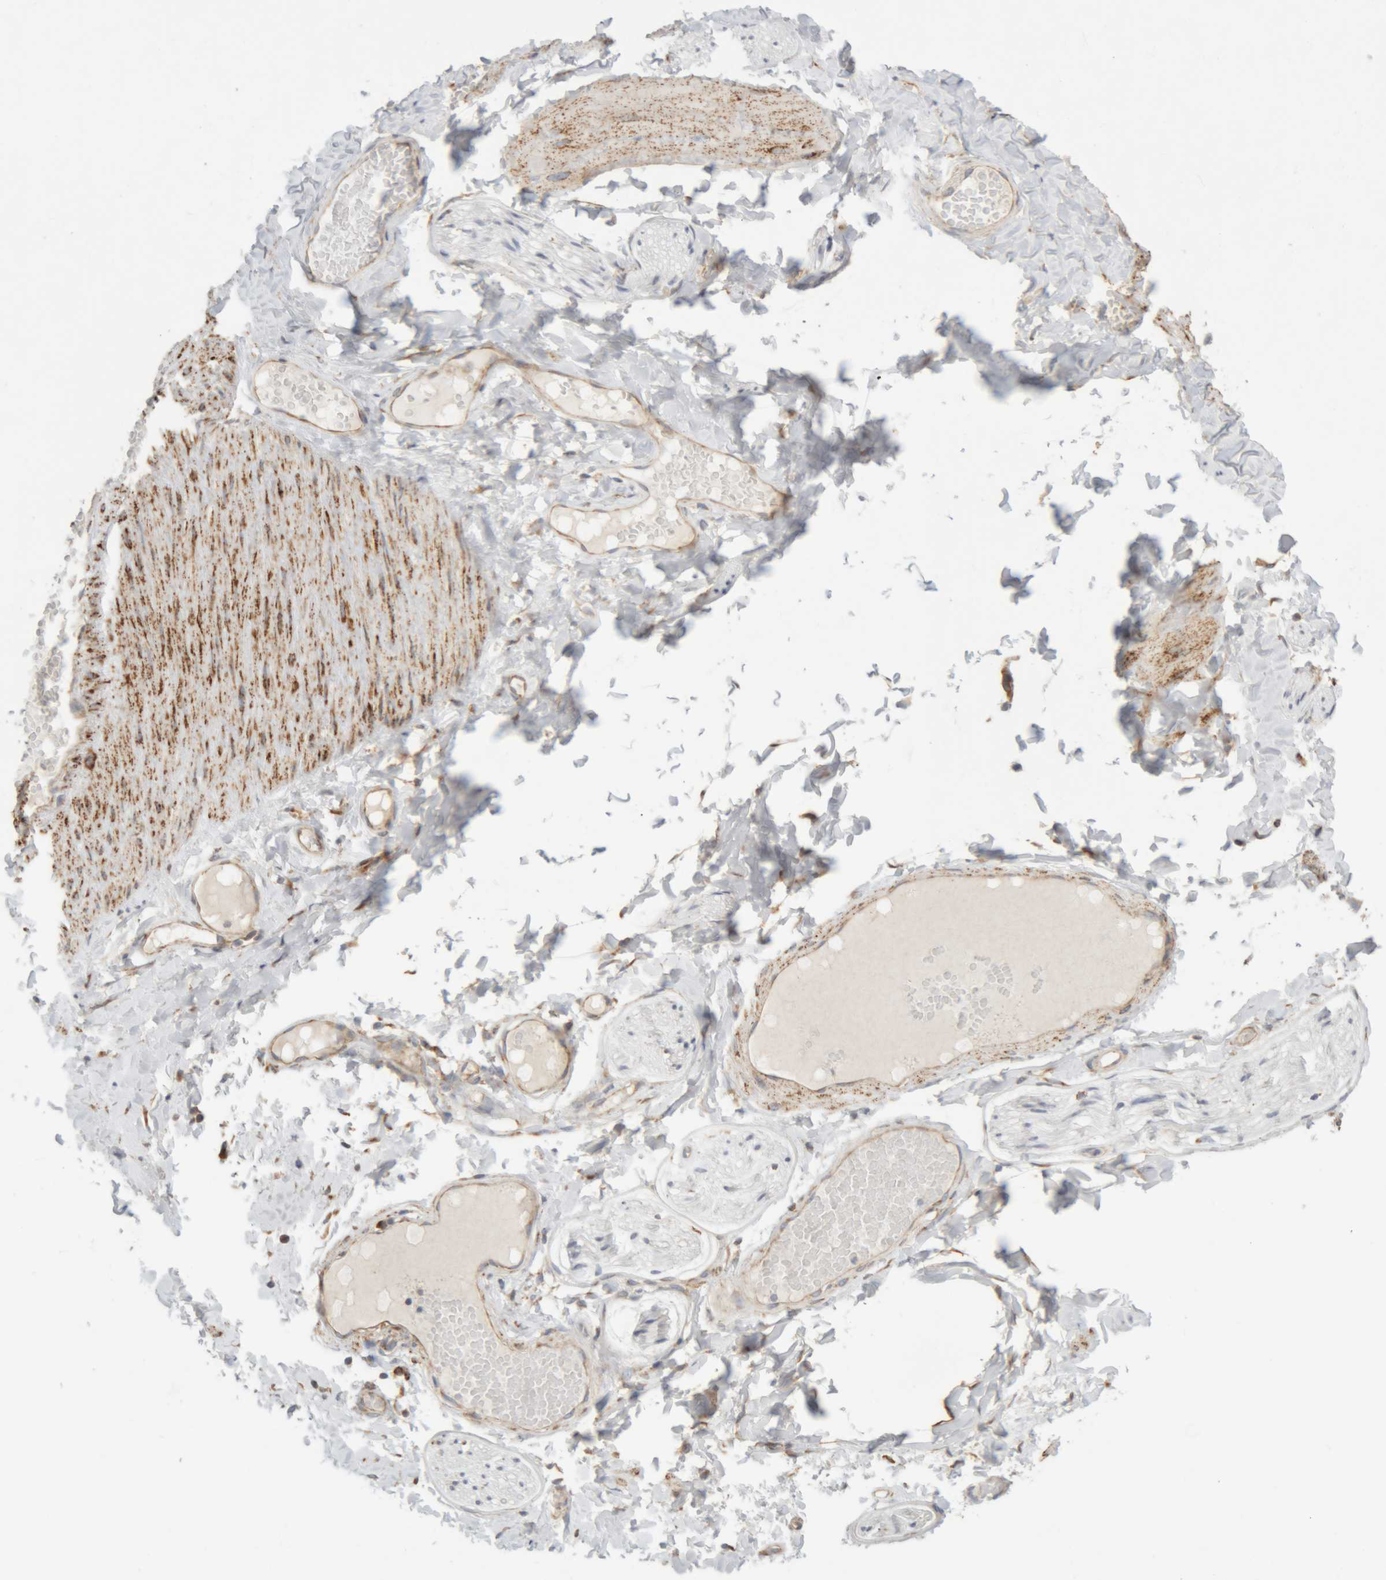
{"staining": {"intensity": "negative", "quantity": "none", "location": "none"}, "tissue": "adipose tissue", "cell_type": "Adipocytes", "image_type": "normal", "snomed": [{"axis": "morphology", "description": "Normal tissue, NOS"}, {"axis": "topography", "description": "Adipose tissue"}, {"axis": "topography", "description": "Vascular tissue"}, {"axis": "topography", "description": "Peripheral nerve tissue"}], "caption": "Immunohistochemical staining of benign human adipose tissue displays no significant expression in adipocytes.", "gene": "RPN2", "patient": {"sex": "male", "age": 25}}